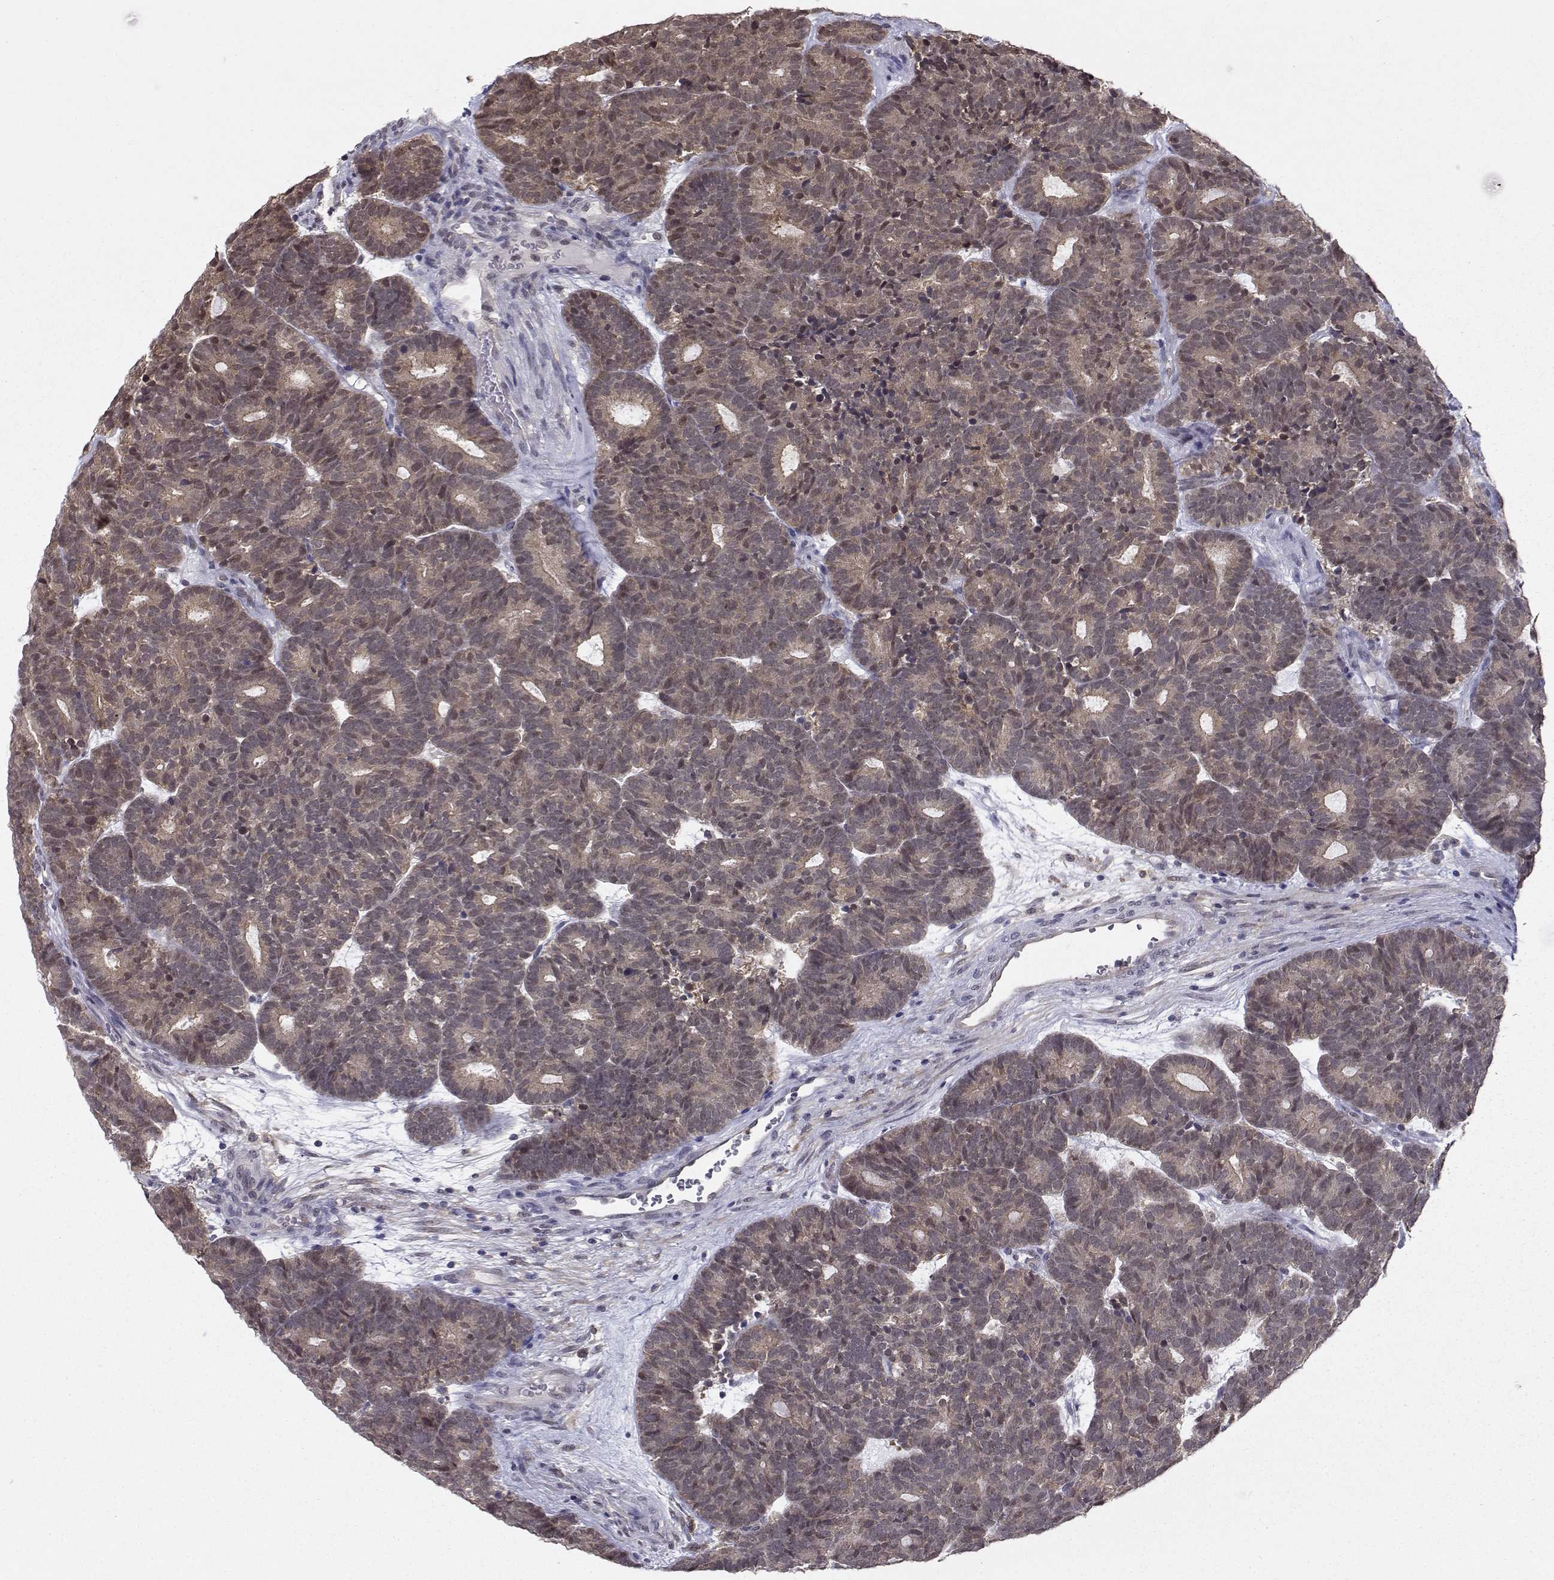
{"staining": {"intensity": "weak", "quantity": ">75%", "location": "cytoplasmic/membranous"}, "tissue": "head and neck cancer", "cell_type": "Tumor cells", "image_type": "cancer", "snomed": [{"axis": "morphology", "description": "Adenocarcinoma, NOS"}, {"axis": "topography", "description": "Head-Neck"}], "caption": "This image demonstrates adenocarcinoma (head and neck) stained with IHC to label a protein in brown. The cytoplasmic/membranous of tumor cells show weak positivity for the protein. Nuclei are counter-stained blue.", "gene": "KIF13B", "patient": {"sex": "female", "age": 81}}